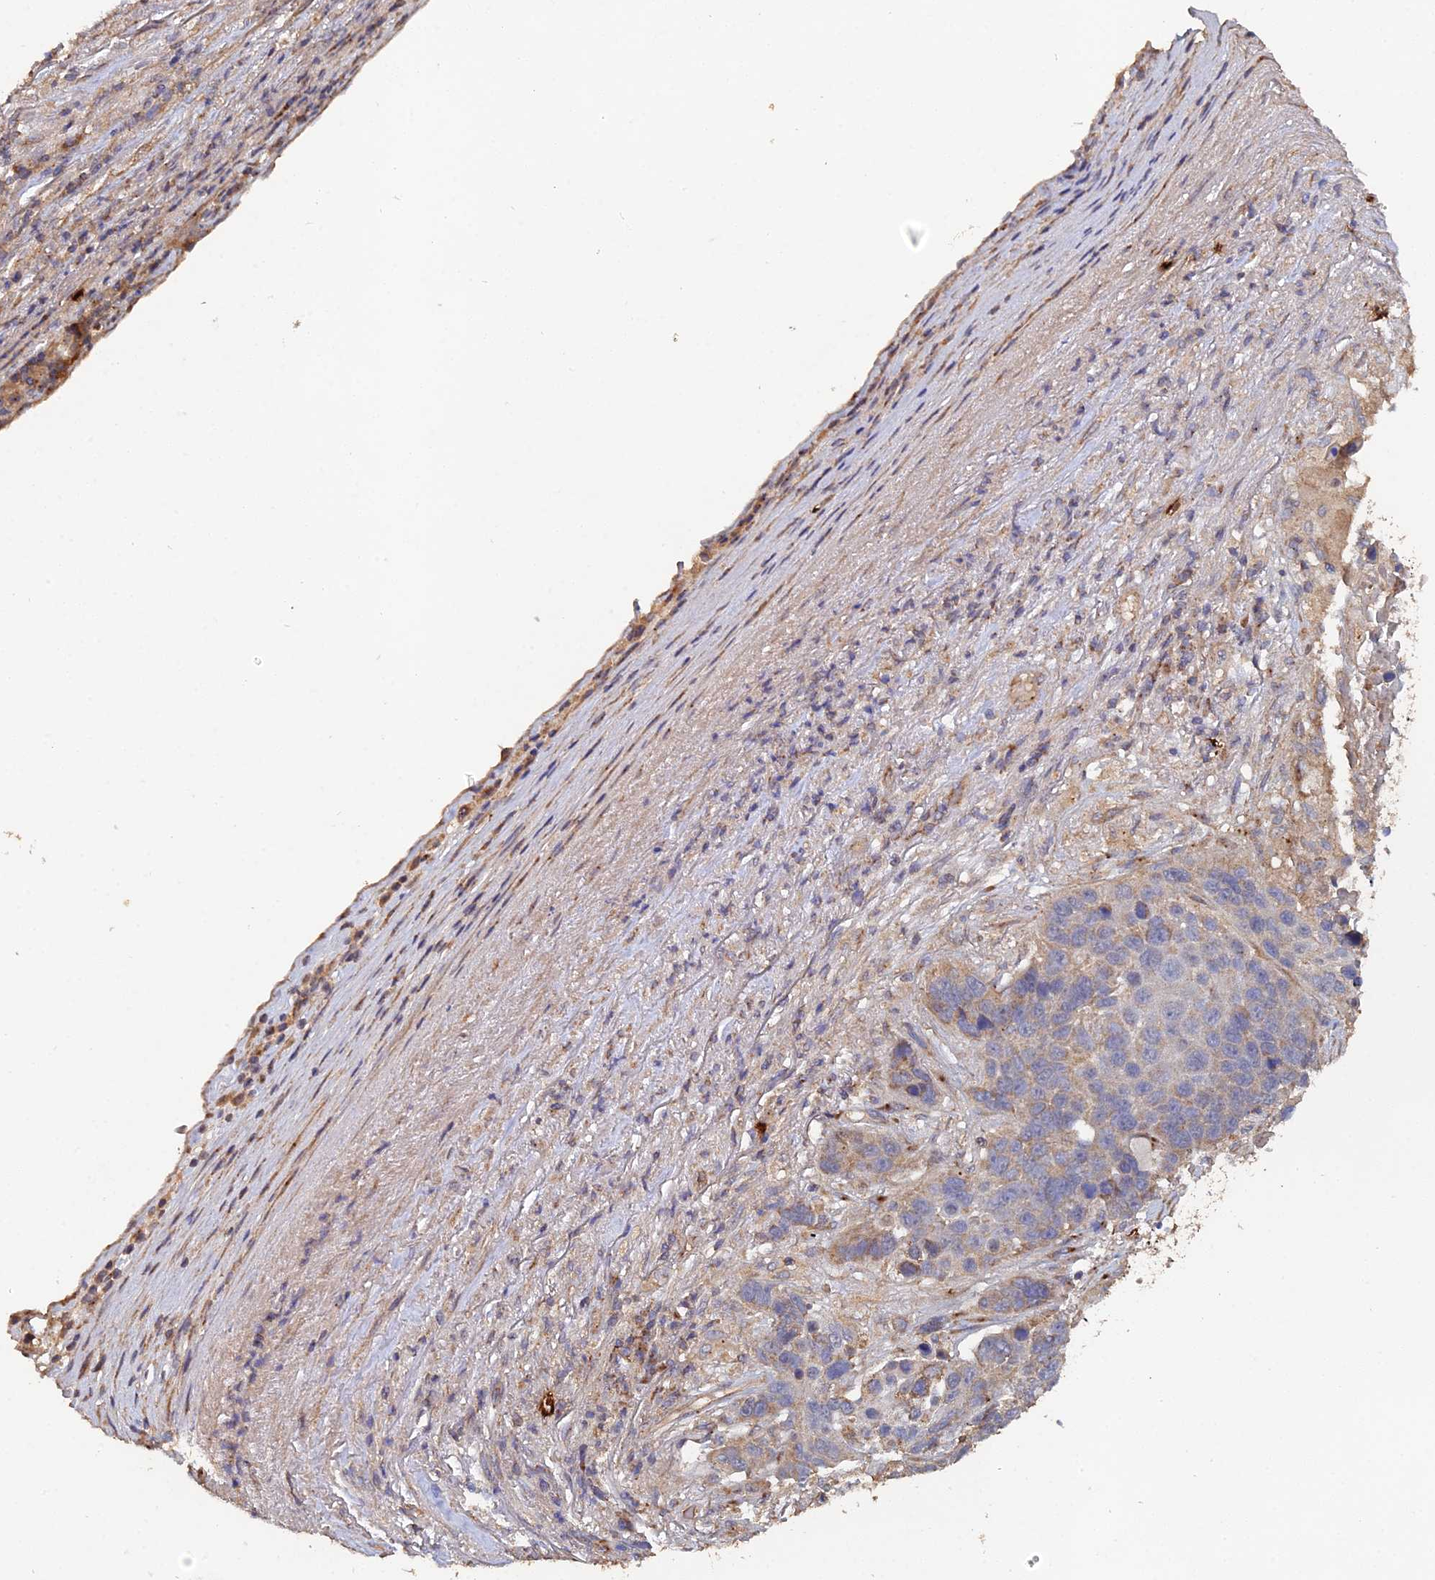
{"staining": {"intensity": "moderate", "quantity": "25%-75%", "location": "cytoplasmic/membranous"}, "tissue": "lung cancer", "cell_type": "Tumor cells", "image_type": "cancer", "snomed": [{"axis": "morphology", "description": "Normal tissue, NOS"}, {"axis": "morphology", "description": "Squamous cell carcinoma, NOS"}, {"axis": "topography", "description": "Lymph node"}, {"axis": "topography", "description": "Lung"}], "caption": "Human squamous cell carcinoma (lung) stained with a protein marker shows moderate staining in tumor cells.", "gene": "SPANXN4", "patient": {"sex": "male", "age": 66}}